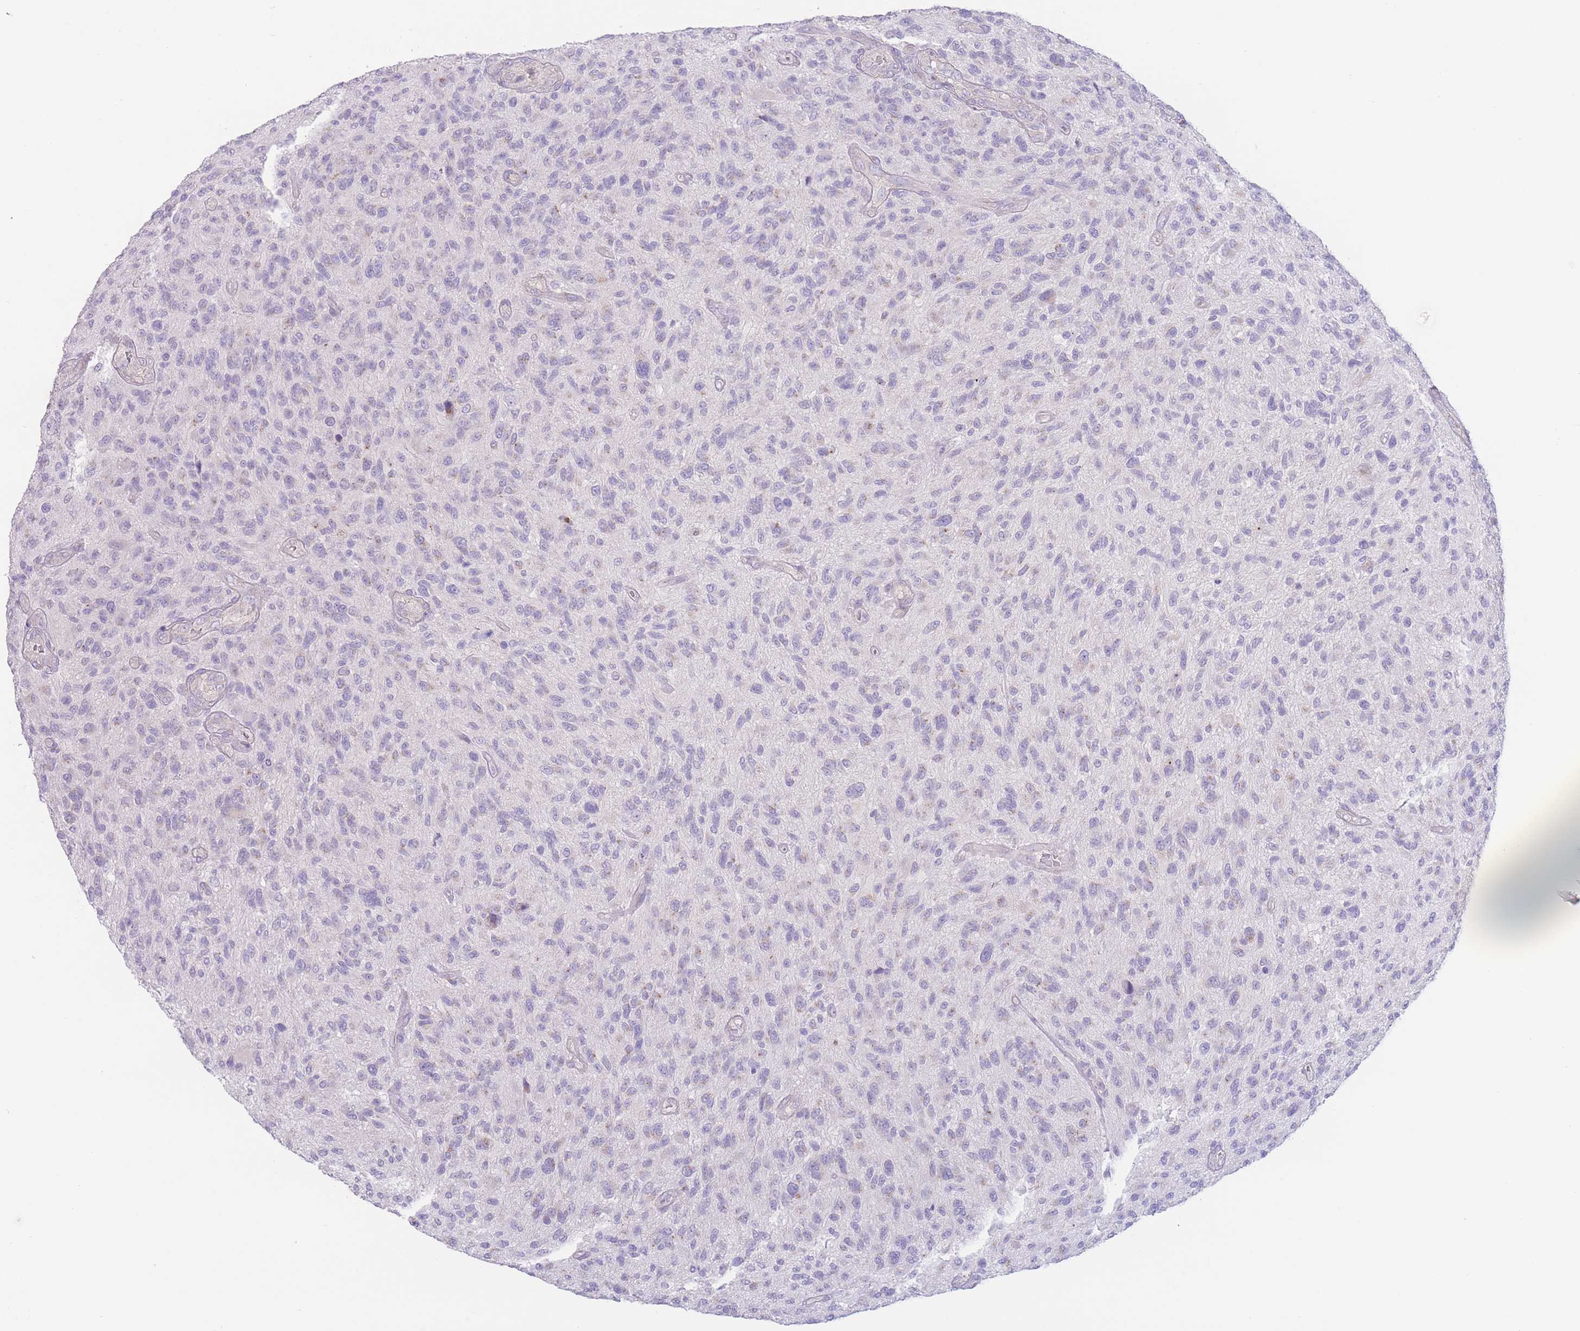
{"staining": {"intensity": "negative", "quantity": "none", "location": "none"}, "tissue": "glioma", "cell_type": "Tumor cells", "image_type": "cancer", "snomed": [{"axis": "morphology", "description": "Glioma, malignant, High grade"}, {"axis": "topography", "description": "Brain"}], "caption": "Immunohistochemical staining of human malignant glioma (high-grade) shows no significant positivity in tumor cells. Brightfield microscopy of immunohistochemistry stained with DAB (brown) and hematoxylin (blue), captured at high magnification.", "gene": "BHLHA15", "patient": {"sex": "male", "age": 47}}